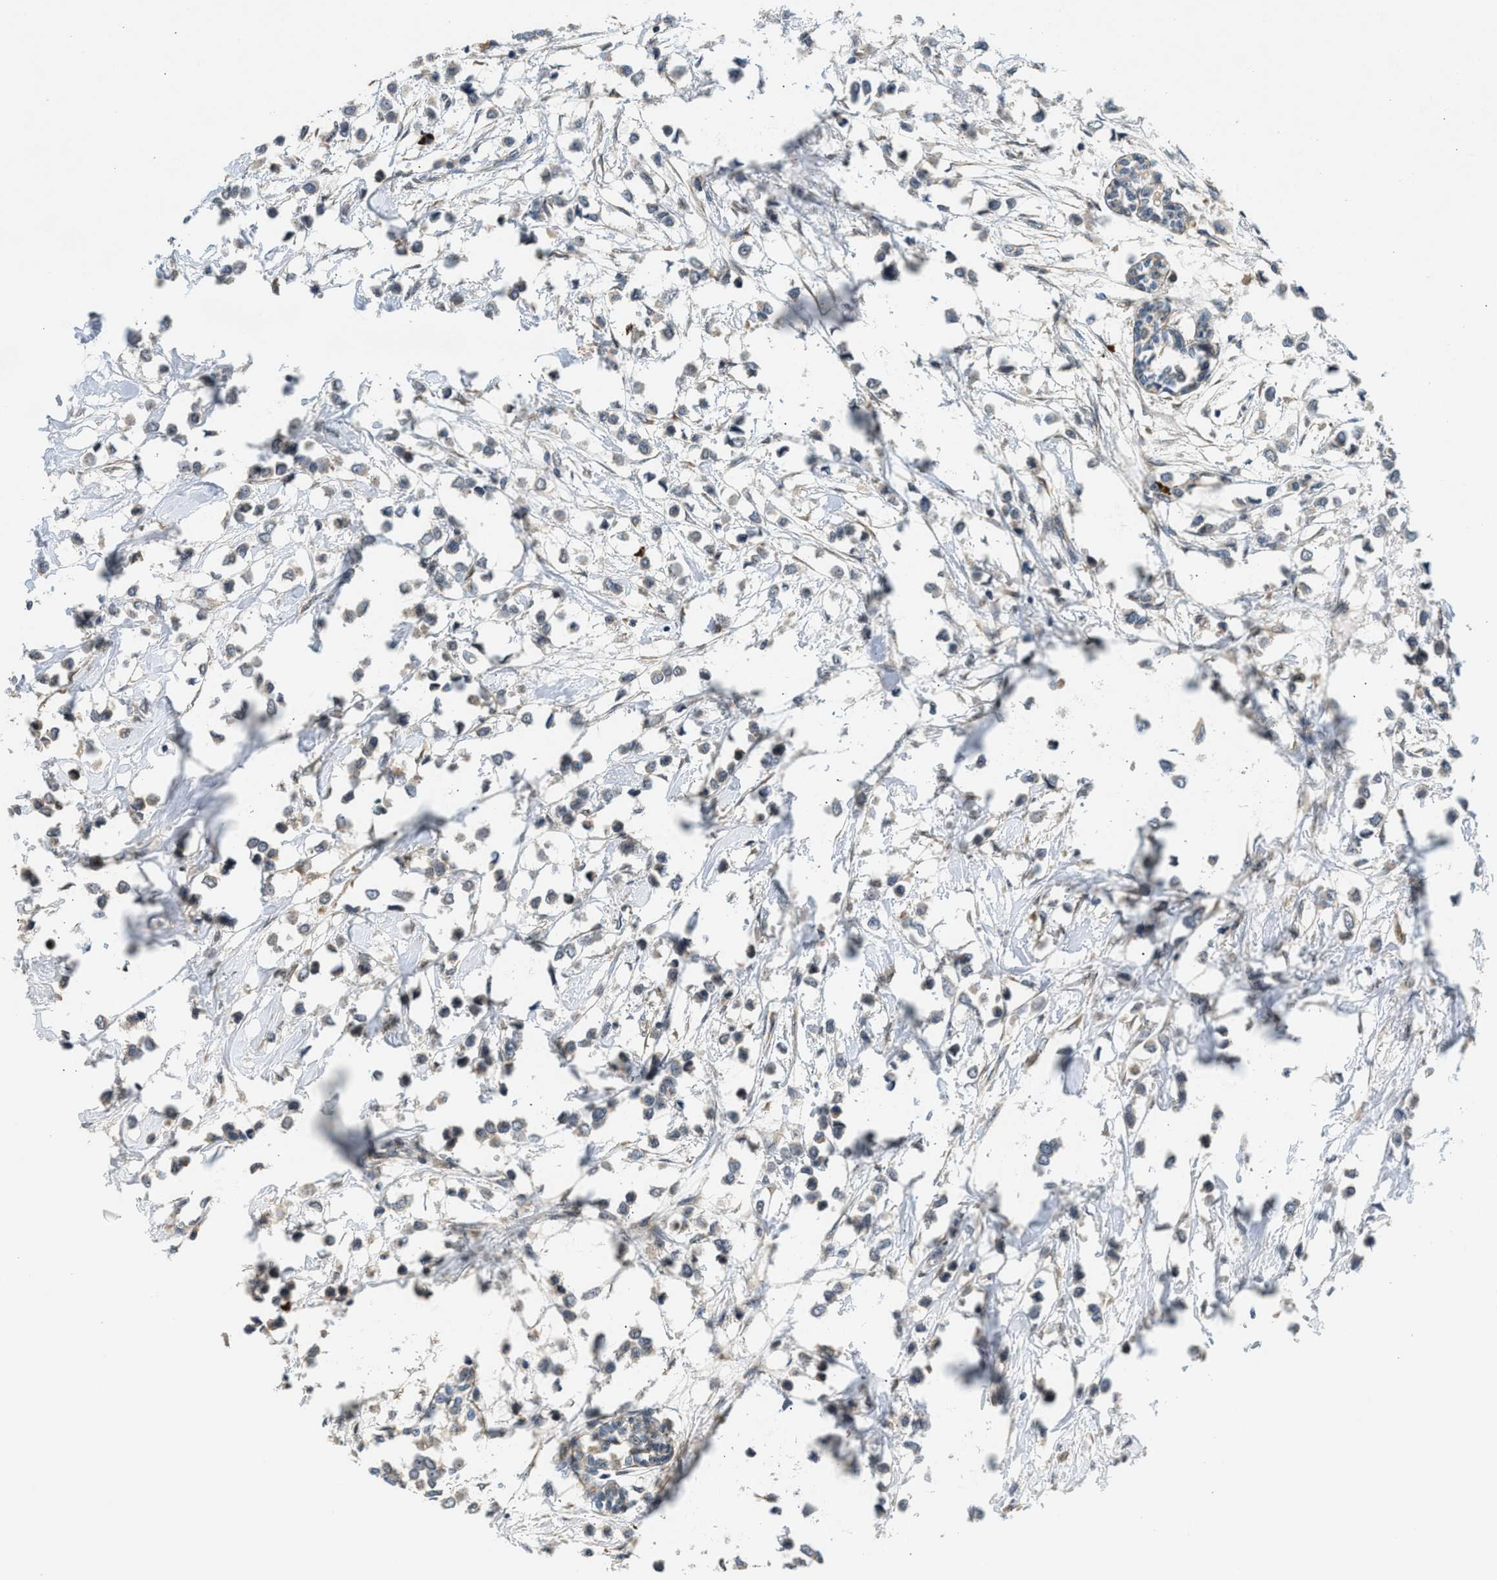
{"staining": {"intensity": "weak", "quantity": "<25%", "location": "cytoplasmic/membranous"}, "tissue": "breast cancer", "cell_type": "Tumor cells", "image_type": "cancer", "snomed": [{"axis": "morphology", "description": "Lobular carcinoma"}, {"axis": "topography", "description": "Breast"}], "caption": "The micrograph exhibits no significant expression in tumor cells of lobular carcinoma (breast).", "gene": "ADCY8", "patient": {"sex": "female", "age": 51}}